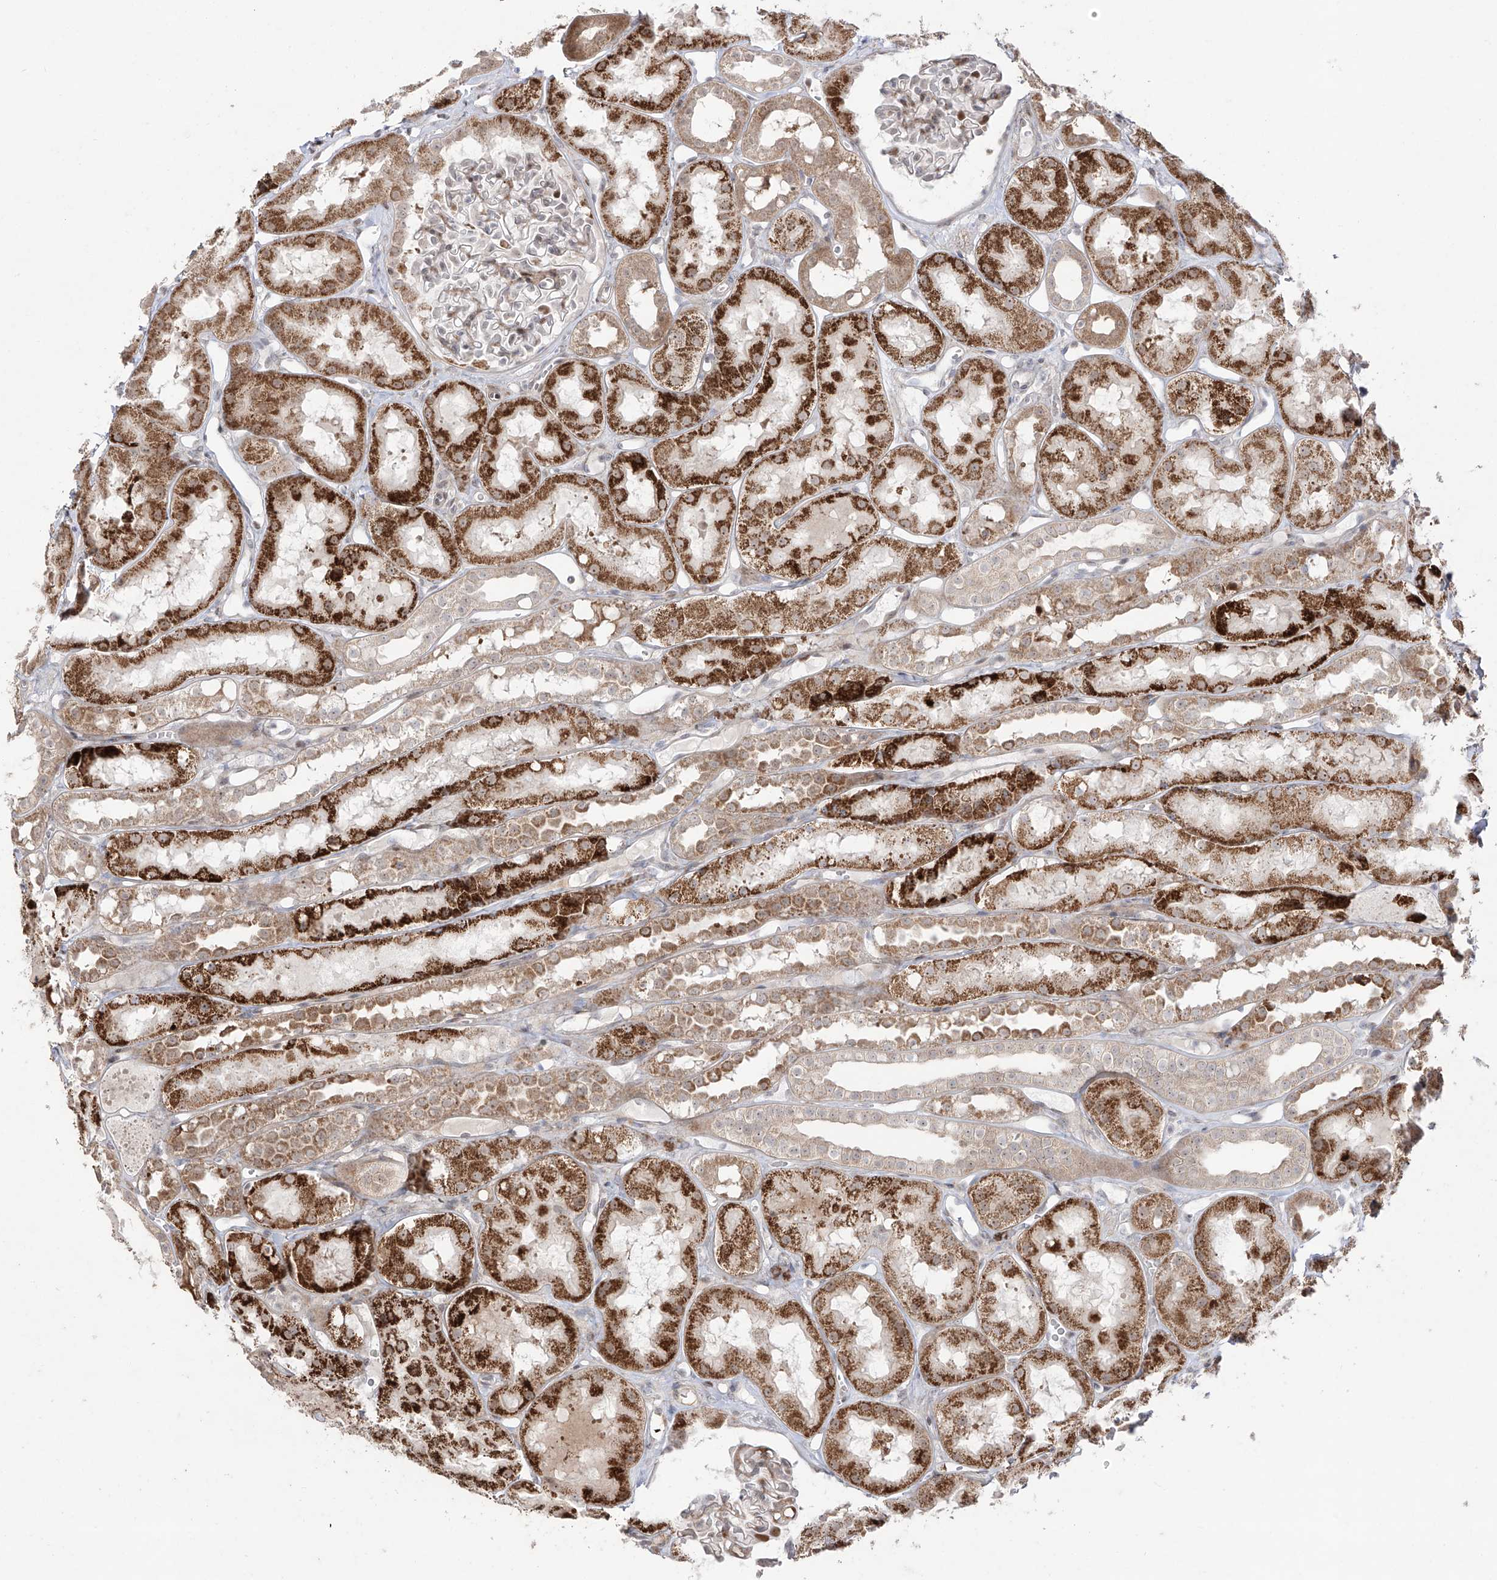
{"staining": {"intensity": "moderate", "quantity": "<25%", "location": "nuclear"}, "tissue": "kidney", "cell_type": "Cells in glomeruli", "image_type": "normal", "snomed": [{"axis": "morphology", "description": "Normal tissue, NOS"}, {"axis": "topography", "description": "Kidney"}], "caption": "This is a micrograph of immunohistochemistry (IHC) staining of benign kidney, which shows moderate expression in the nuclear of cells in glomeruli.", "gene": "ZNF180", "patient": {"sex": "male", "age": 16}}